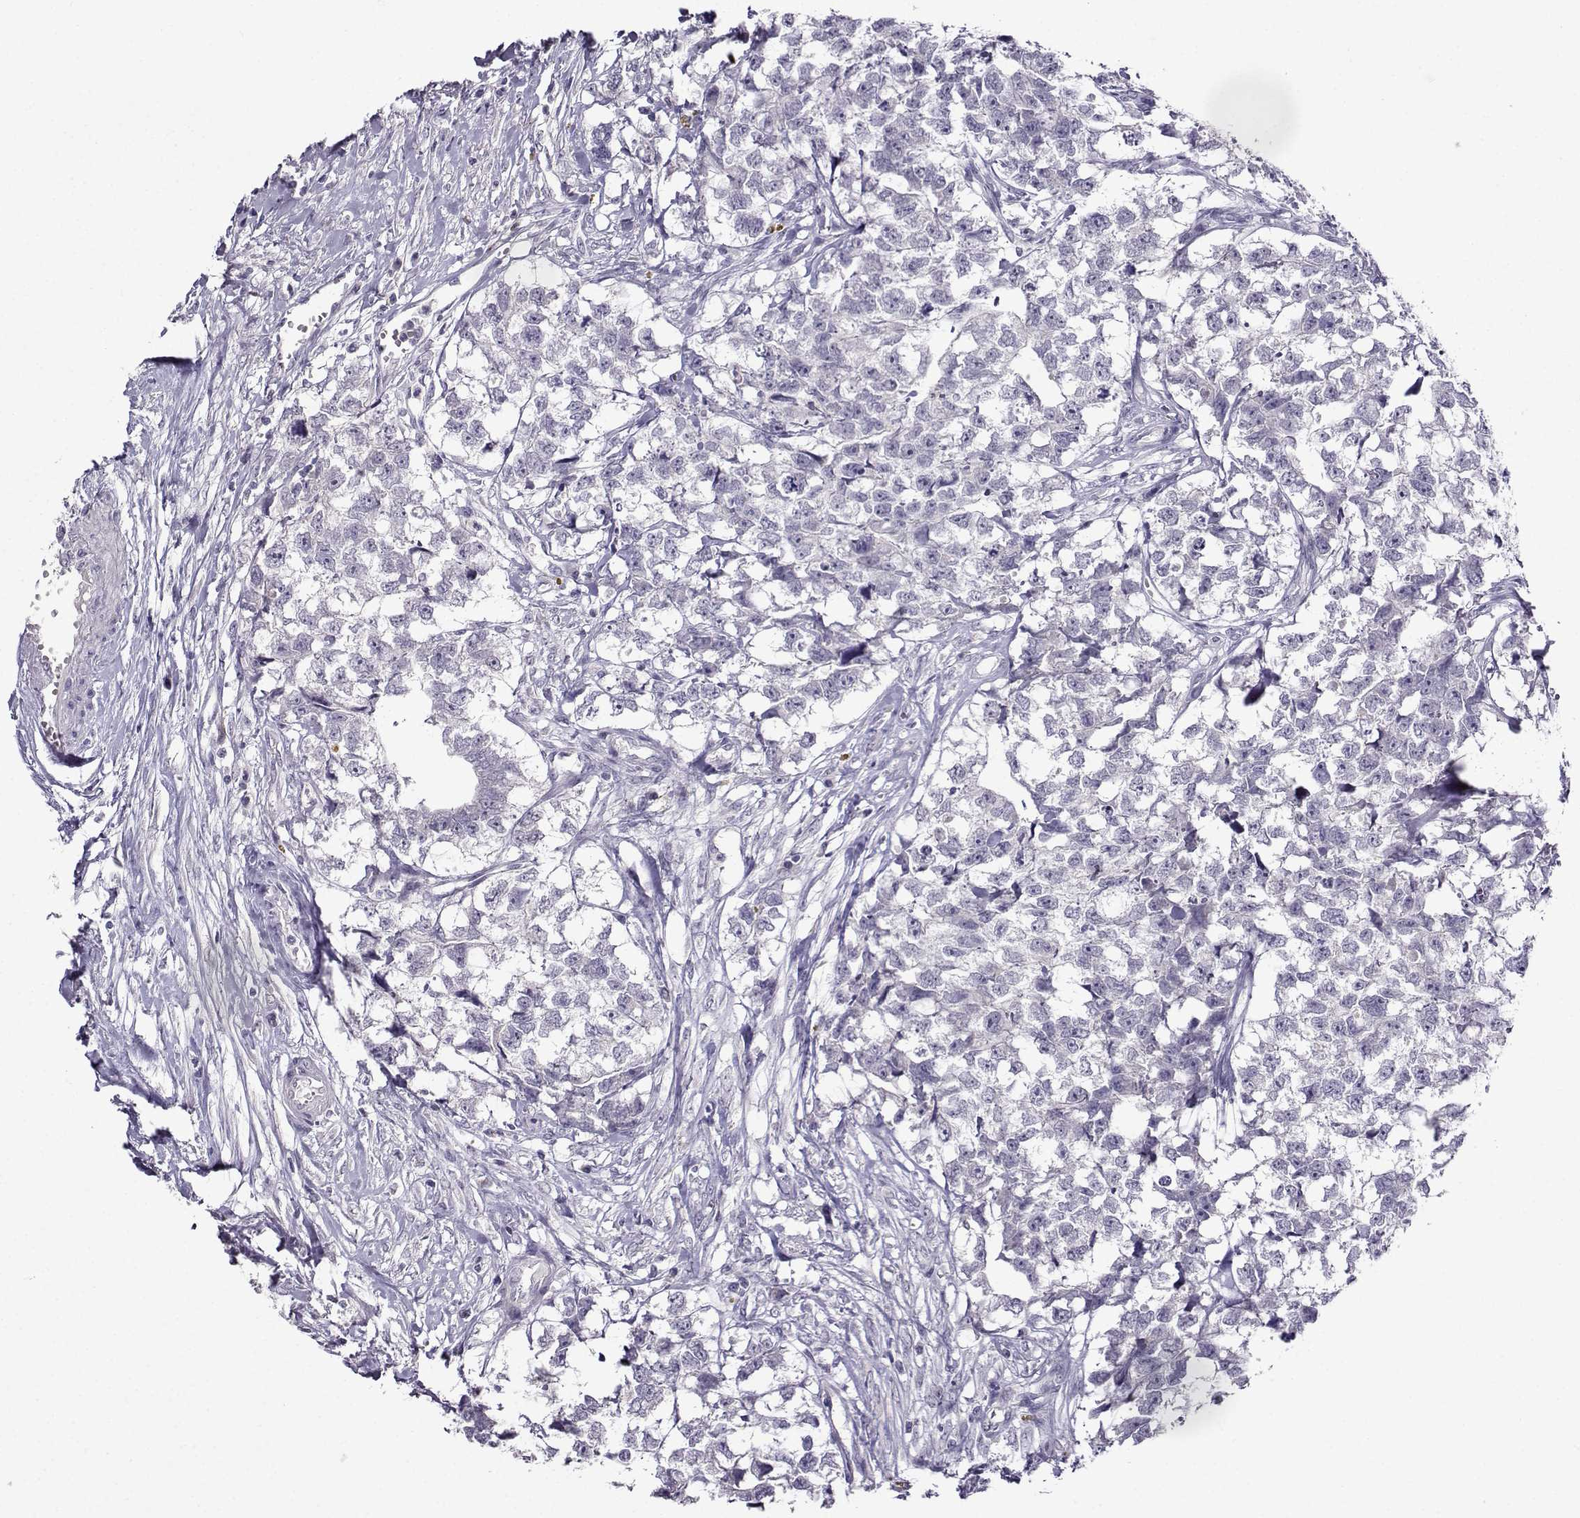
{"staining": {"intensity": "negative", "quantity": "none", "location": "none"}, "tissue": "testis cancer", "cell_type": "Tumor cells", "image_type": "cancer", "snomed": [{"axis": "morphology", "description": "Carcinoma, Embryonal, NOS"}, {"axis": "morphology", "description": "Teratoma, malignant, NOS"}, {"axis": "topography", "description": "Testis"}], "caption": "IHC histopathology image of neoplastic tissue: testis embryonal carcinoma stained with DAB (3,3'-diaminobenzidine) displays no significant protein expression in tumor cells.", "gene": "CRYBB1", "patient": {"sex": "male", "age": 44}}